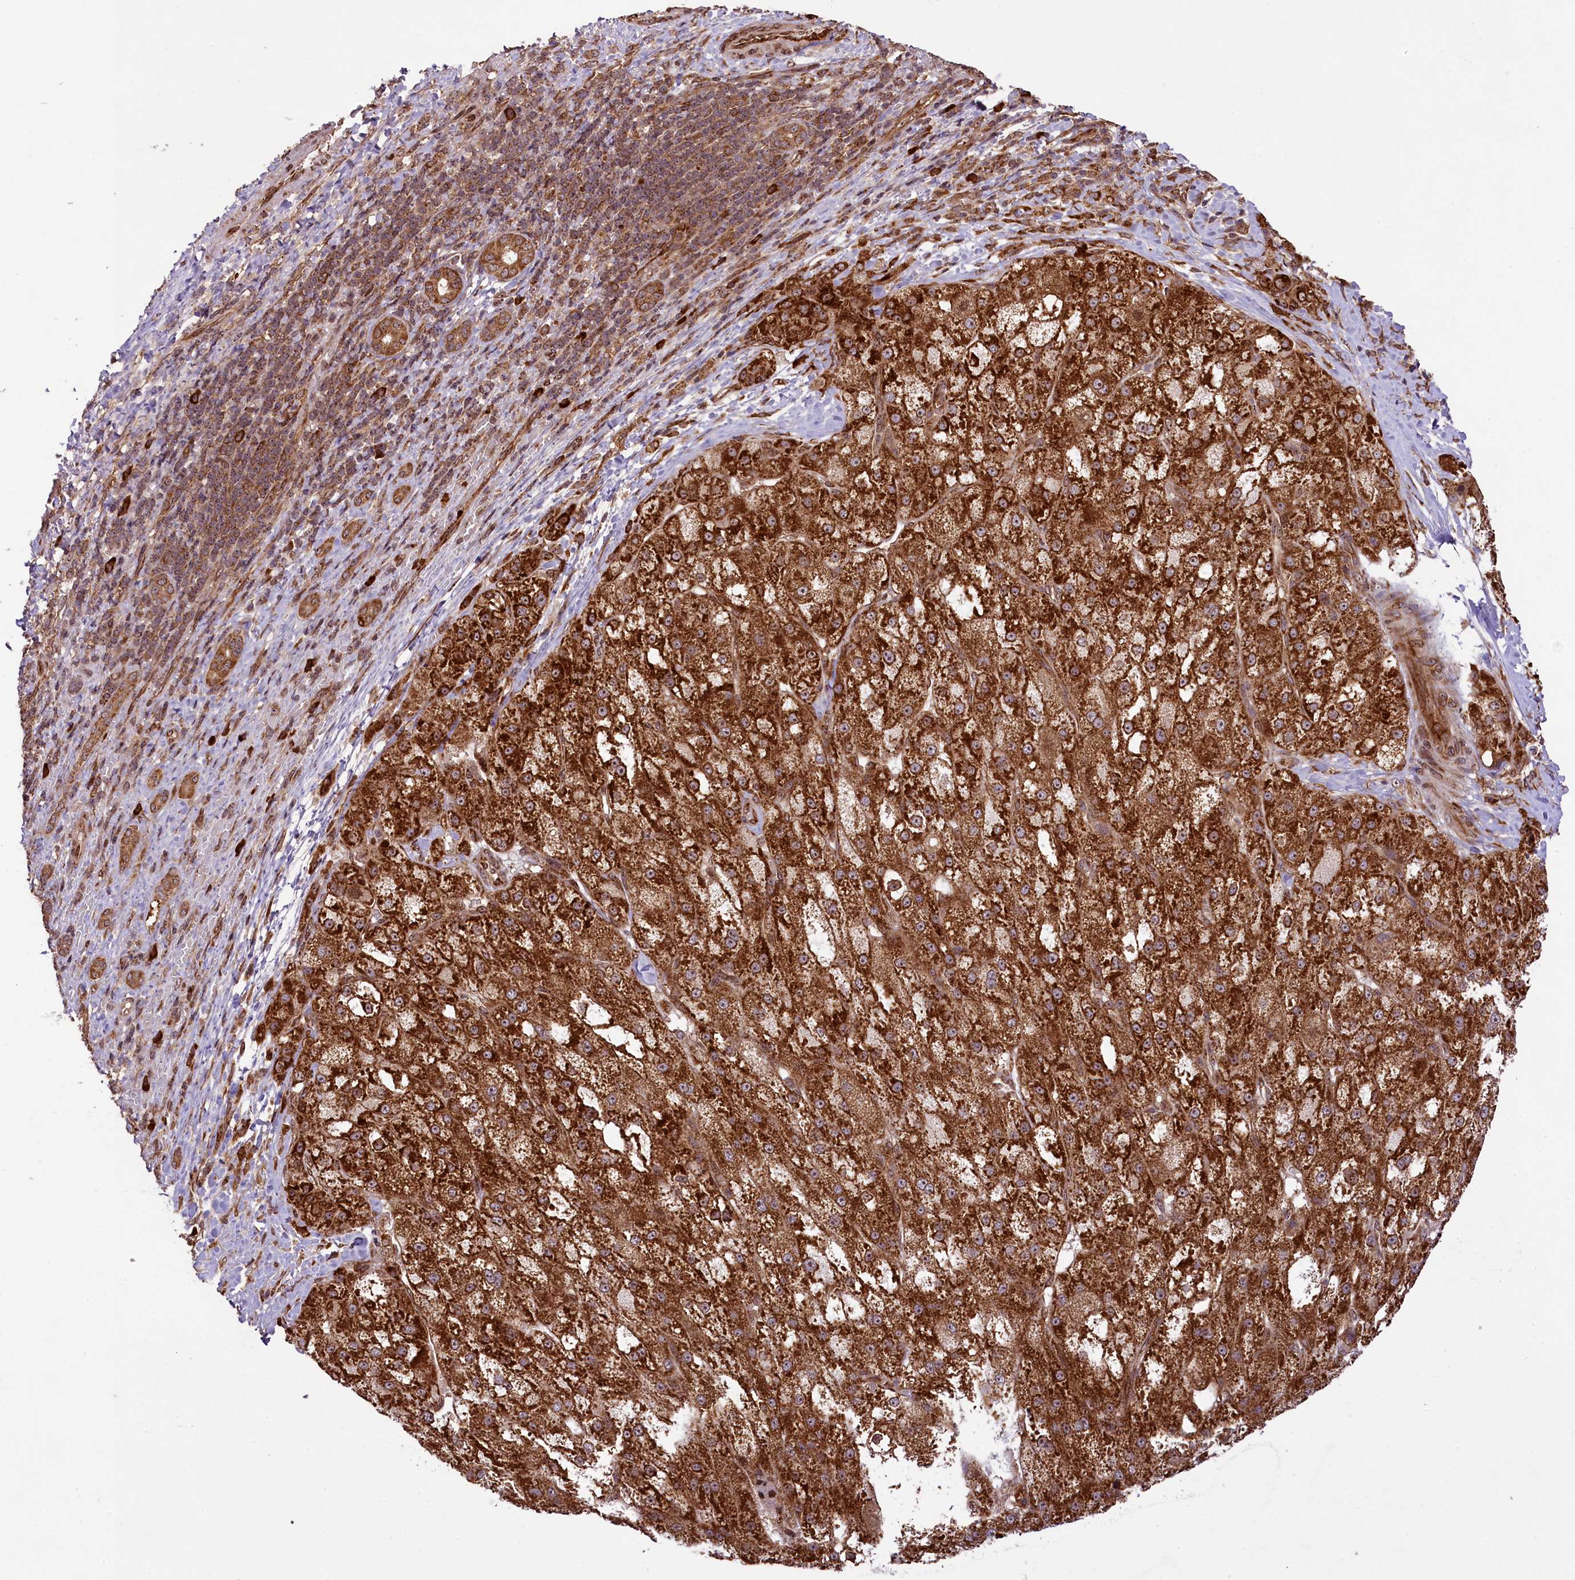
{"staining": {"intensity": "strong", "quantity": ">75%", "location": "cytoplasmic/membranous"}, "tissue": "liver cancer", "cell_type": "Tumor cells", "image_type": "cancer", "snomed": [{"axis": "morphology", "description": "Normal tissue, NOS"}, {"axis": "morphology", "description": "Carcinoma, Hepatocellular, NOS"}, {"axis": "topography", "description": "Liver"}], "caption": "DAB (3,3'-diaminobenzidine) immunohistochemical staining of liver hepatocellular carcinoma displays strong cytoplasmic/membranous protein positivity in about >75% of tumor cells.", "gene": "LARP4", "patient": {"sex": "male", "age": 57}}